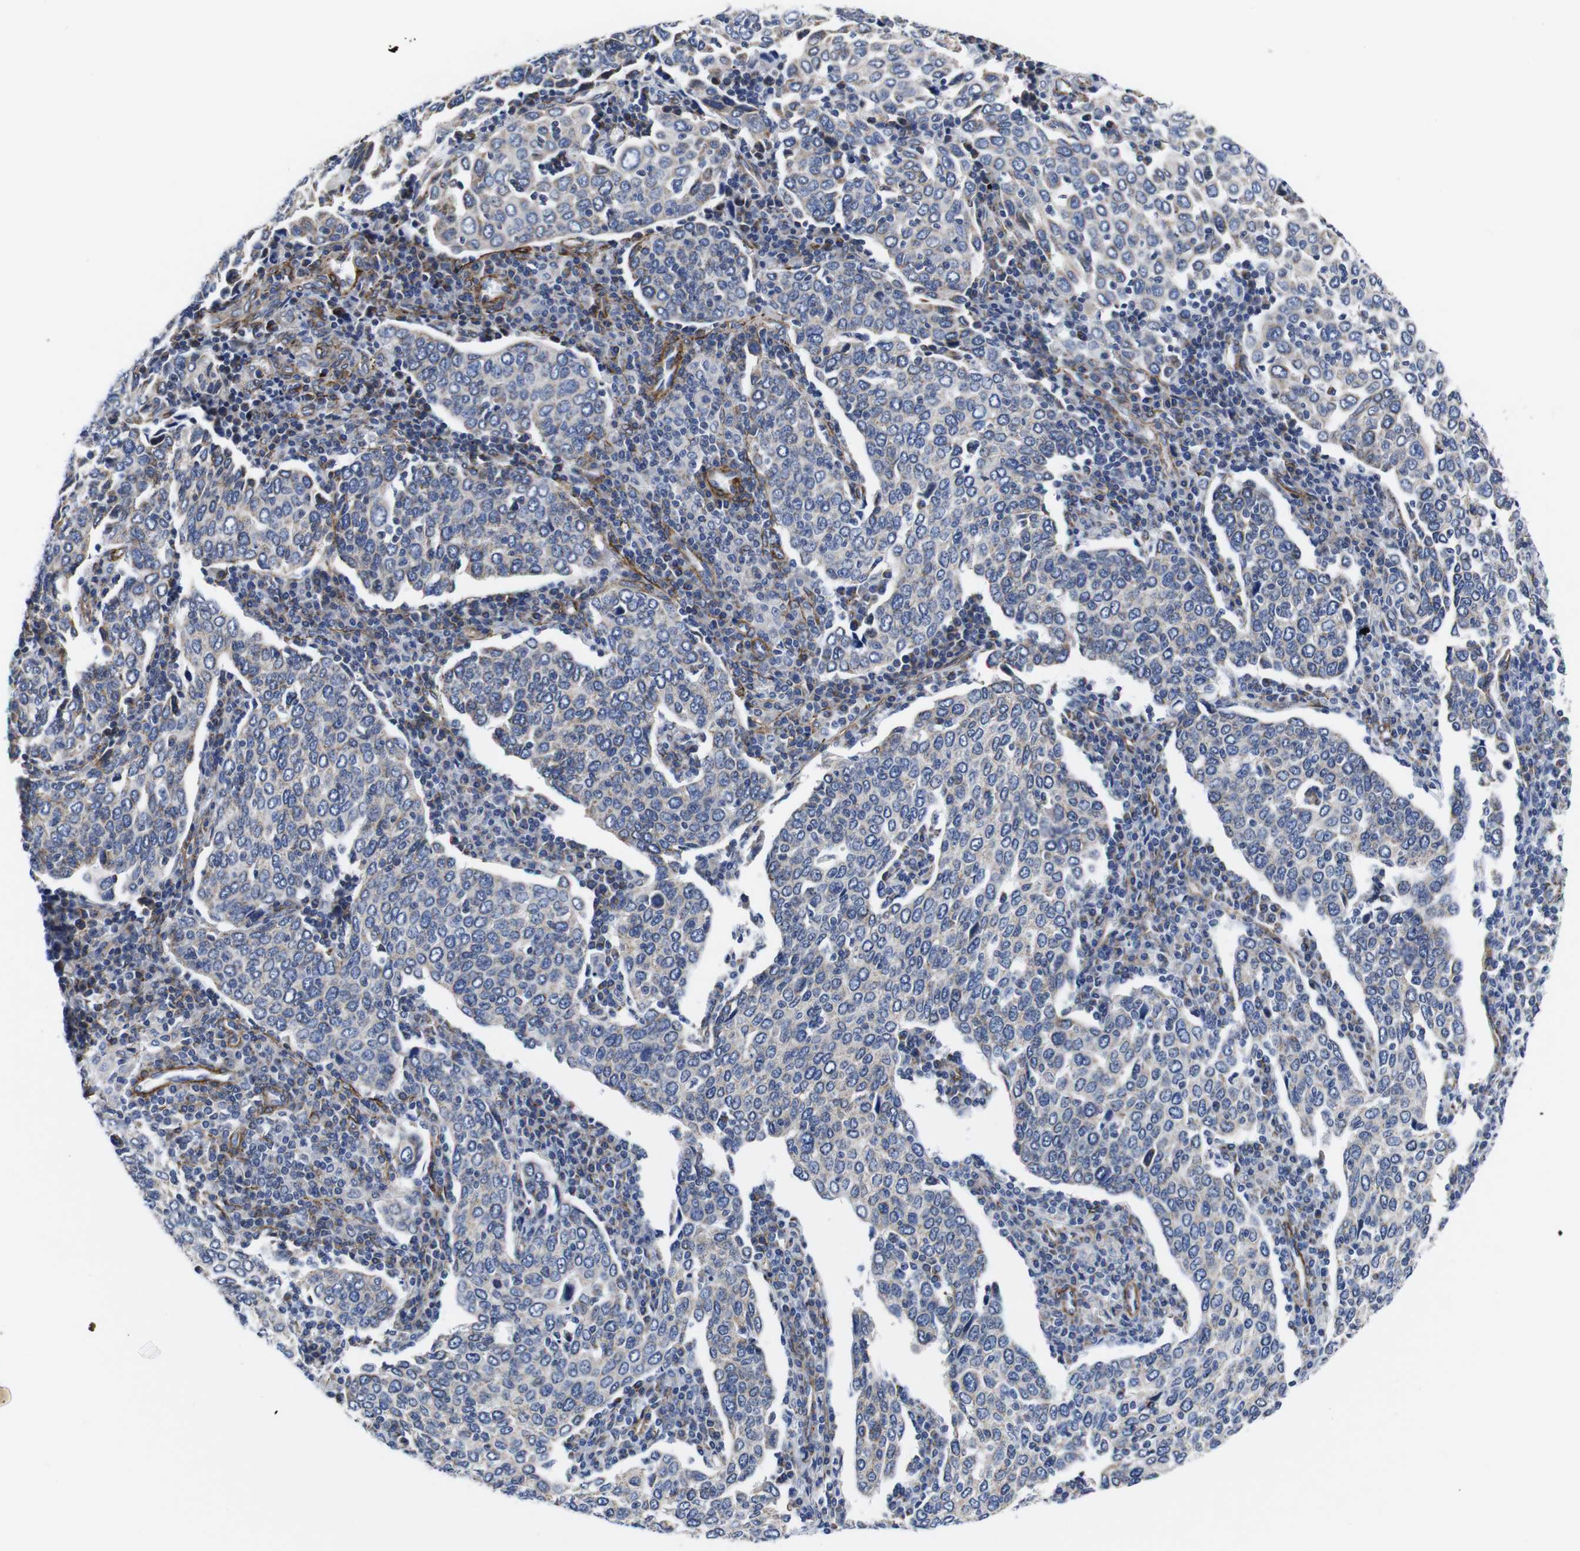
{"staining": {"intensity": "weak", "quantity": "<25%", "location": "cytoplasmic/membranous"}, "tissue": "cervical cancer", "cell_type": "Tumor cells", "image_type": "cancer", "snomed": [{"axis": "morphology", "description": "Squamous cell carcinoma, NOS"}, {"axis": "topography", "description": "Cervix"}], "caption": "Photomicrograph shows no significant protein expression in tumor cells of cervical cancer. (Stains: DAB (3,3'-diaminobenzidine) IHC with hematoxylin counter stain, Microscopy: brightfield microscopy at high magnification).", "gene": "WNT10A", "patient": {"sex": "female", "age": 40}}